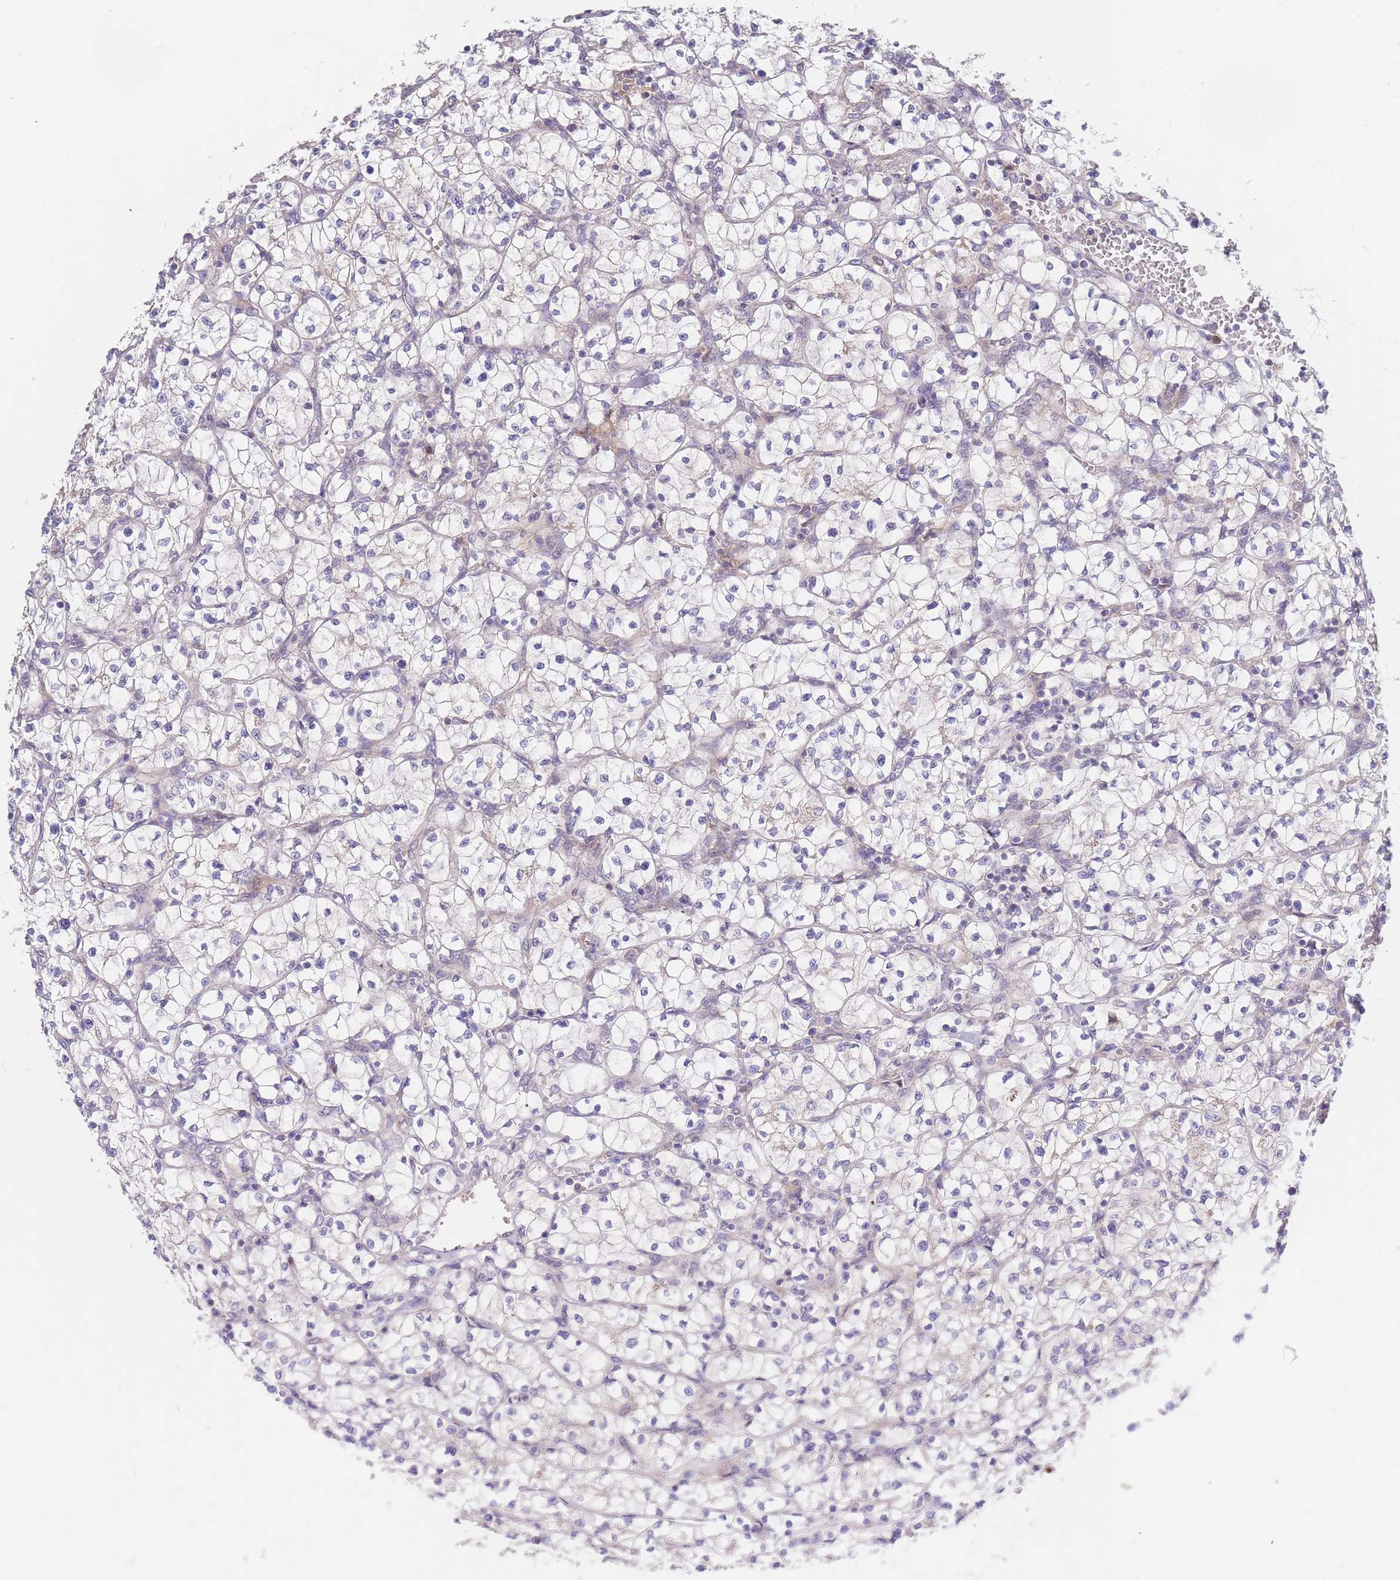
{"staining": {"intensity": "negative", "quantity": "none", "location": "none"}, "tissue": "renal cancer", "cell_type": "Tumor cells", "image_type": "cancer", "snomed": [{"axis": "morphology", "description": "Adenocarcinoma, NOS"}, {"axis": "topography", "description": "Kidney"}], "caption": "Tumor cells show no significant protein expression in renal adenocarcinoma.", "gene": "BORCS5", "patient": {"sex": "female", "age": 64}}